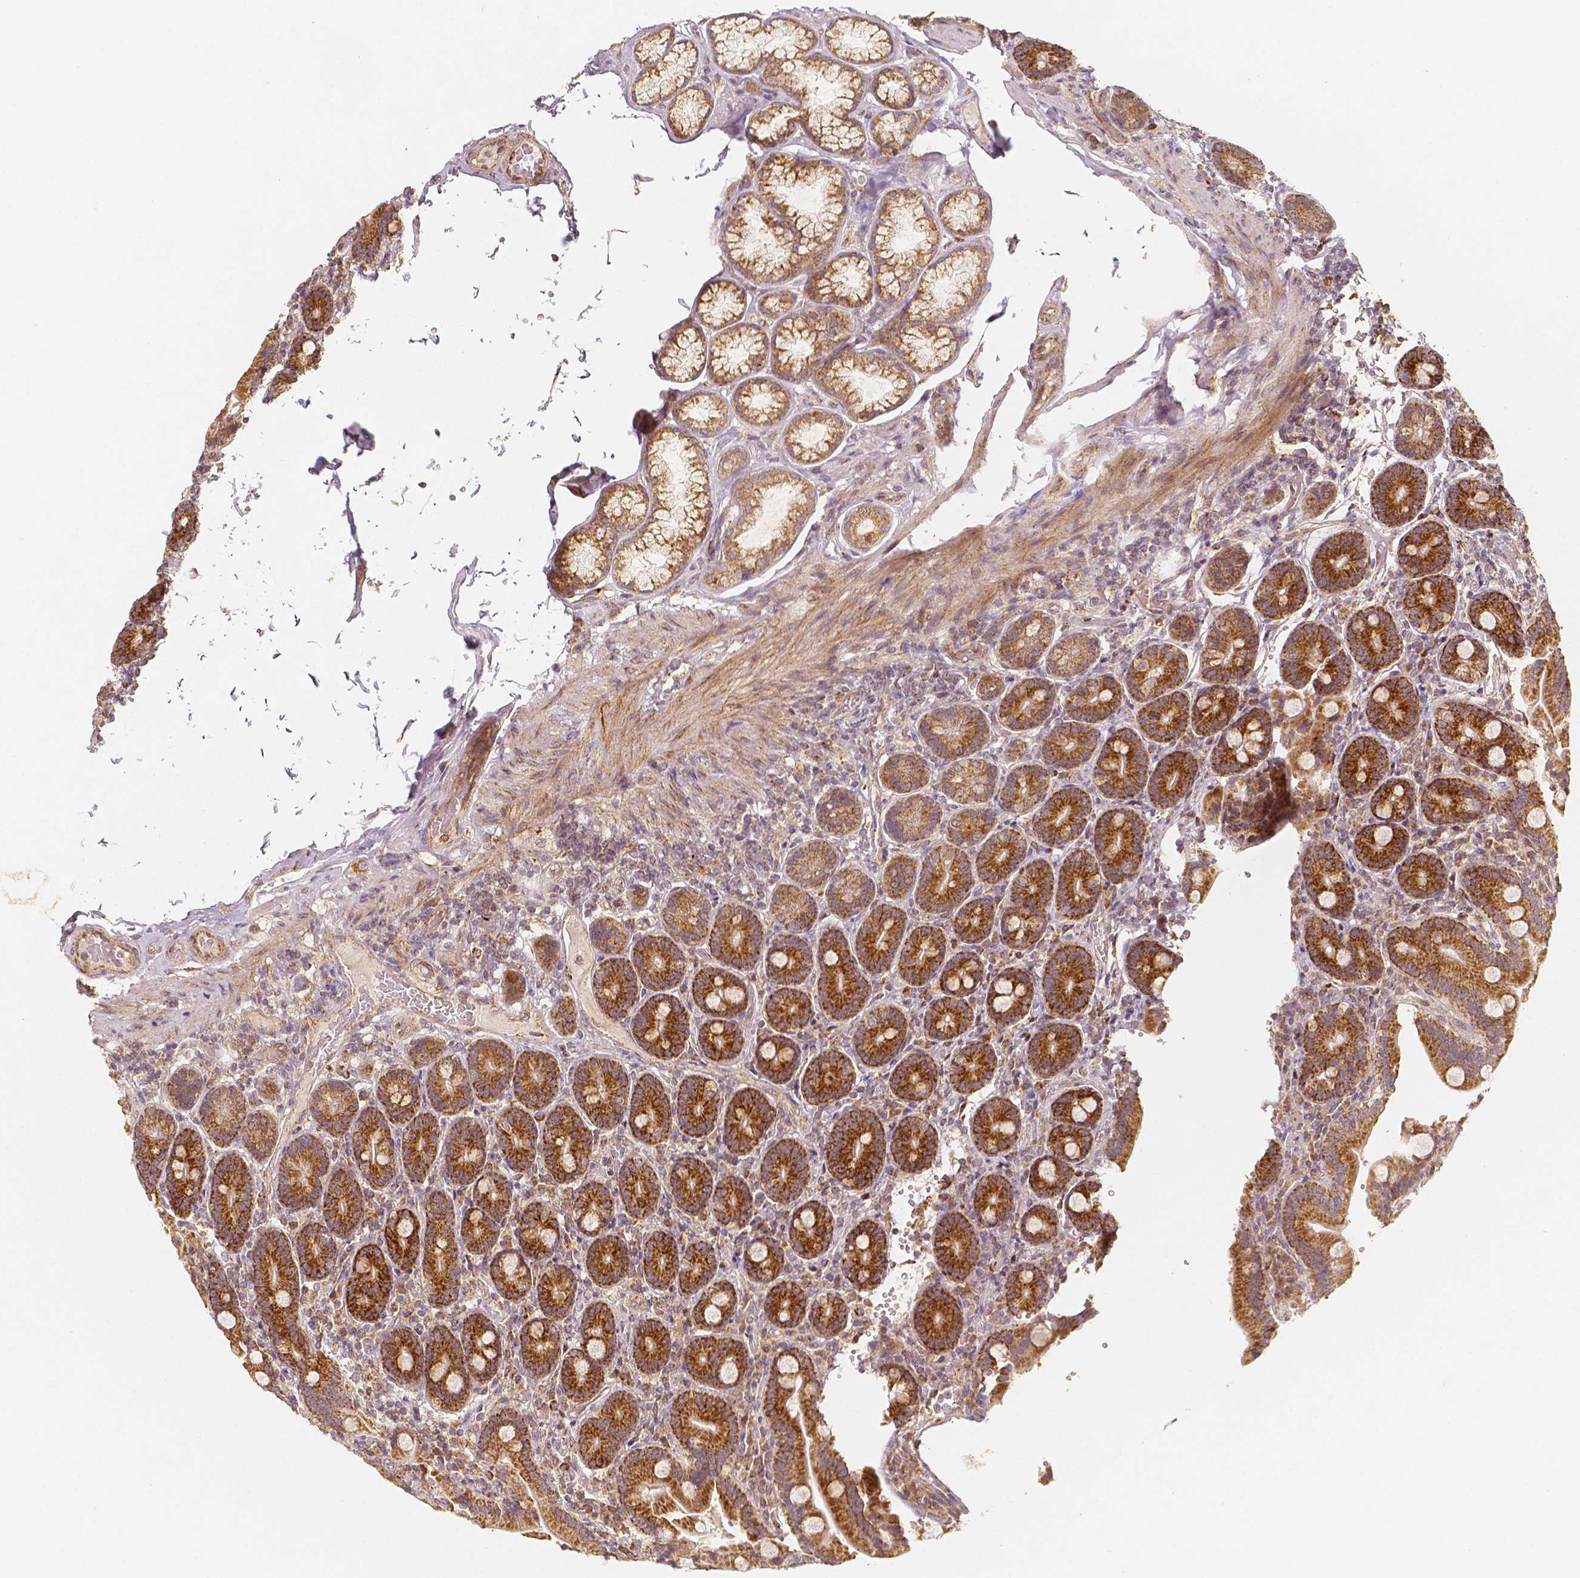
{"staining": {"intensity": "strong", "quantity": ">75%", "location": "cytoplasmic/membranous"}, "tissue": "duodenum", "cell_type": "Glandular cells", "image_type": "normal", "snomed": [{"axis": "morphology", "description": "Normal tissue, NOS"}, {"axis": "topography", "description": "Duodenum"}], "caption": "Protein staining of normal duodenum displays strong cytoplasmic/membranous staining in approximately >75% of glandular cells.", "gene": "PGAM5", "patient": {"sex": "female", "age": 62}}